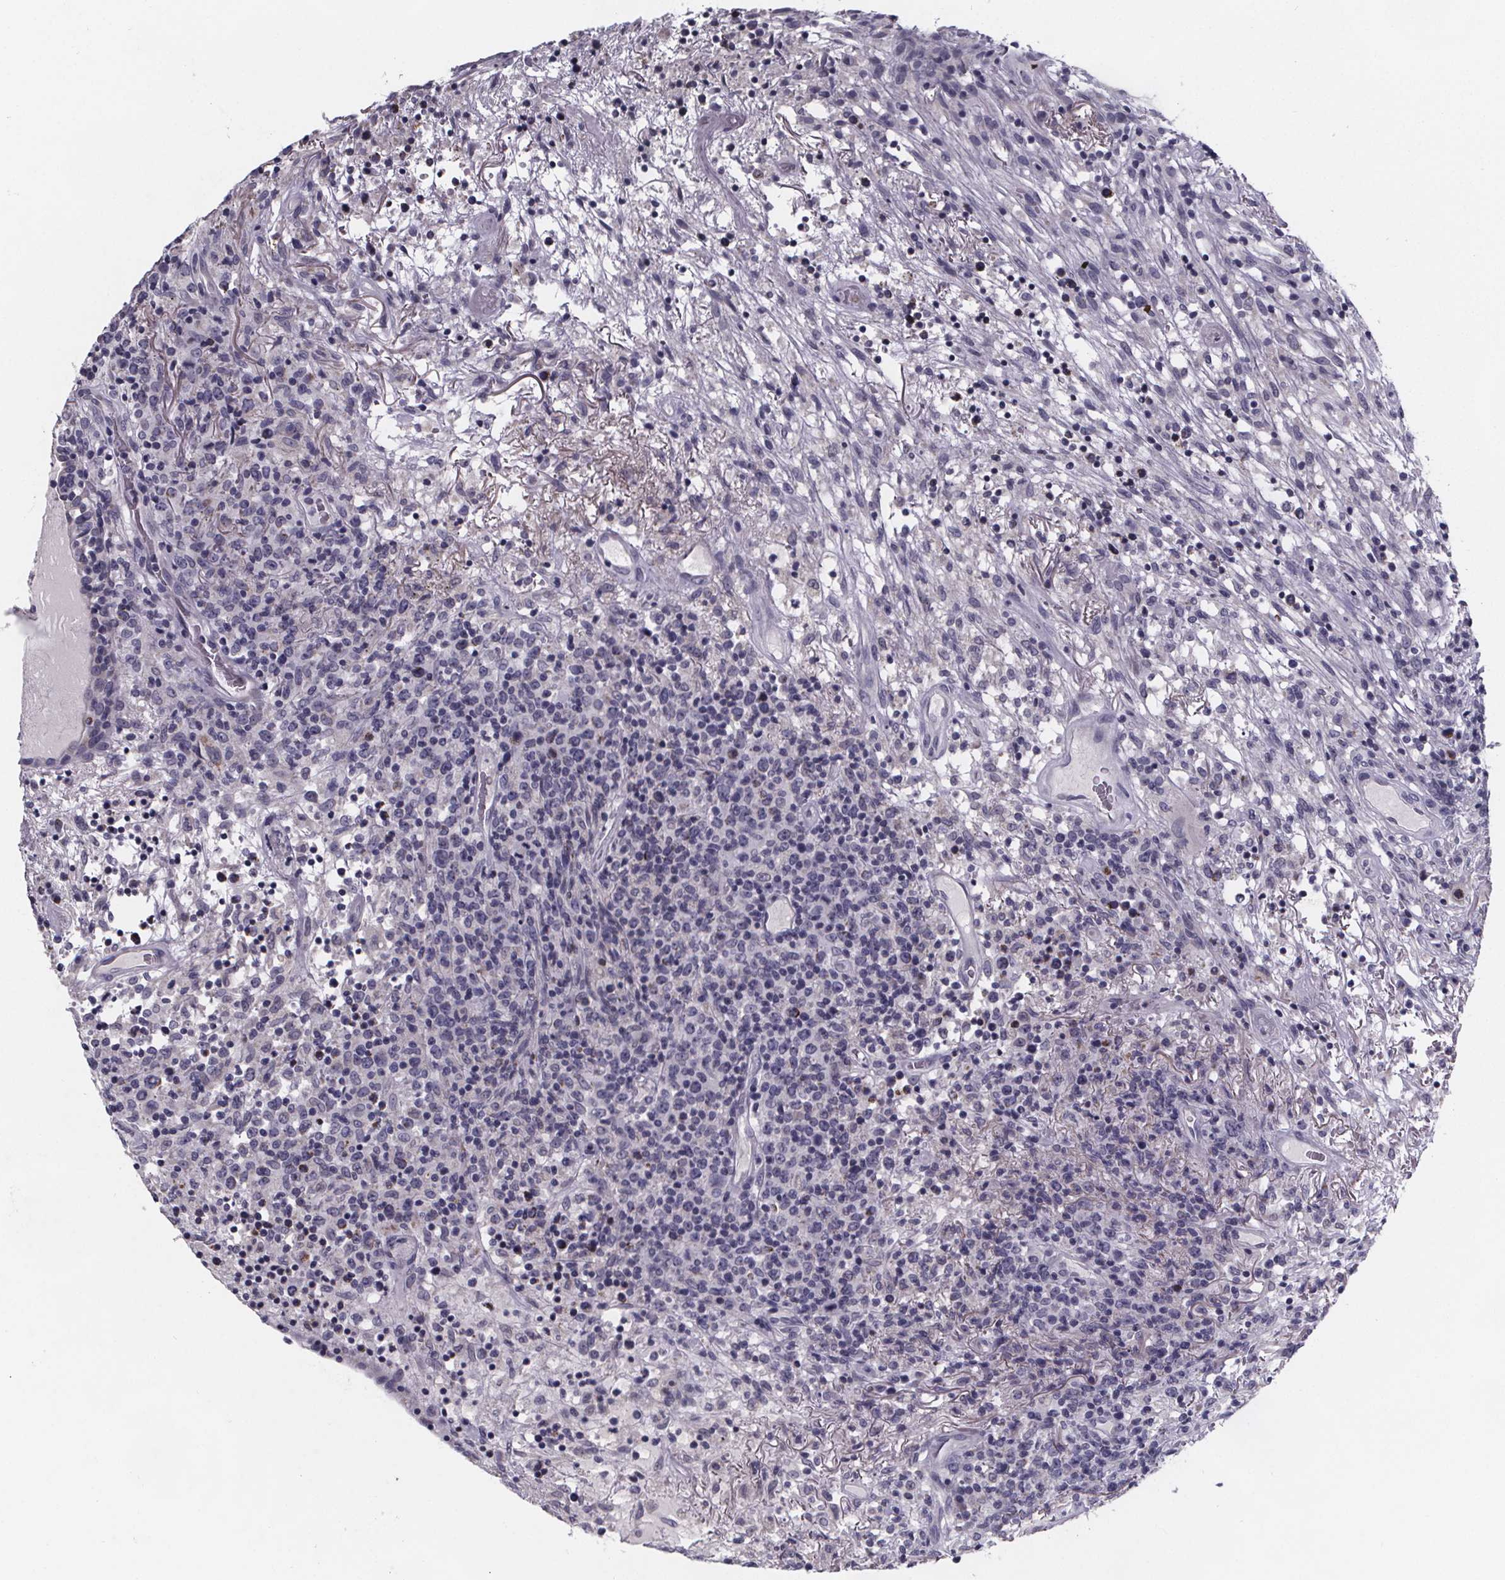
{"staining": {"intensity": "negative", "quantity": "none", "location": "none"}, "tissue": "lymphoma", "cell_type": "Tumor cells", "image_type": "cancer", "snomed": [{"axis": "morphology", "description": "Malignant lymphoma, non-Hodgkin's type, High grade"}, {"axis": "topography", "description": "Lung"}], "caption": "Immunohistochemistry image of neoplastic tissue: human lymphoma stained with DAB demonstrates no significant protein staining in tumor cells.", "gene": "PAH", "patient": {"sex": "male", "age": 79}}